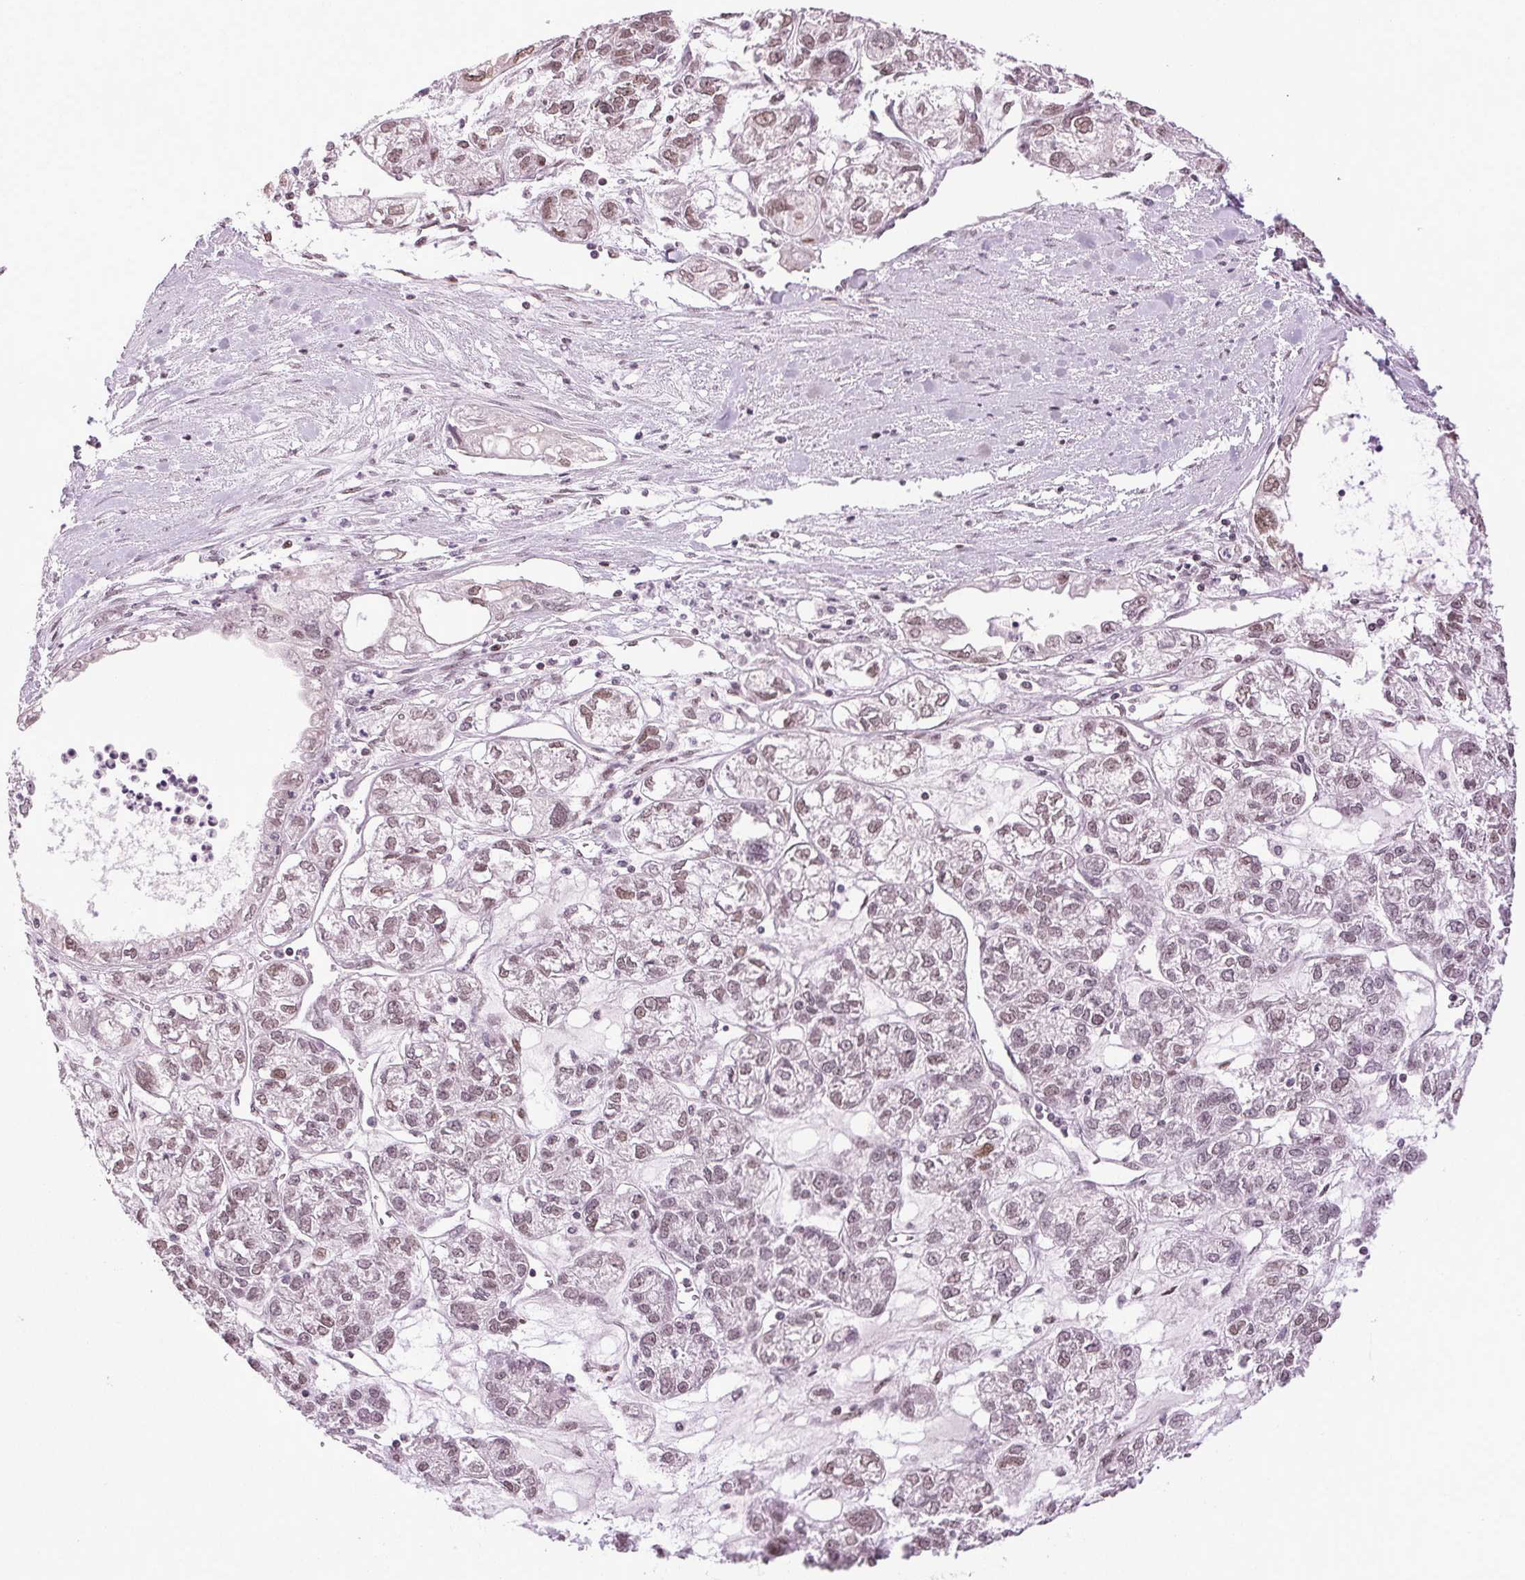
{"staining": {"intensity": "weak", "quantity": "25%-75%", "location": "nuclear"}, "tissue": "endometrial cancer", "cell_type": "Tumor cells", "image_type": "cancer", "snomed": [{"axis": "morphology", "description": "Adenocarcinoma, NOS"}, {"axis": "topography", "description": "Endometrium"}], "caption": "Protein expression by IHC exhibits weak nuclear staining in approximately 25%-75% of tumor cells in endometrial cancer.", "gene": "XPC", "patient": {"sex": "female", "age": 65}}